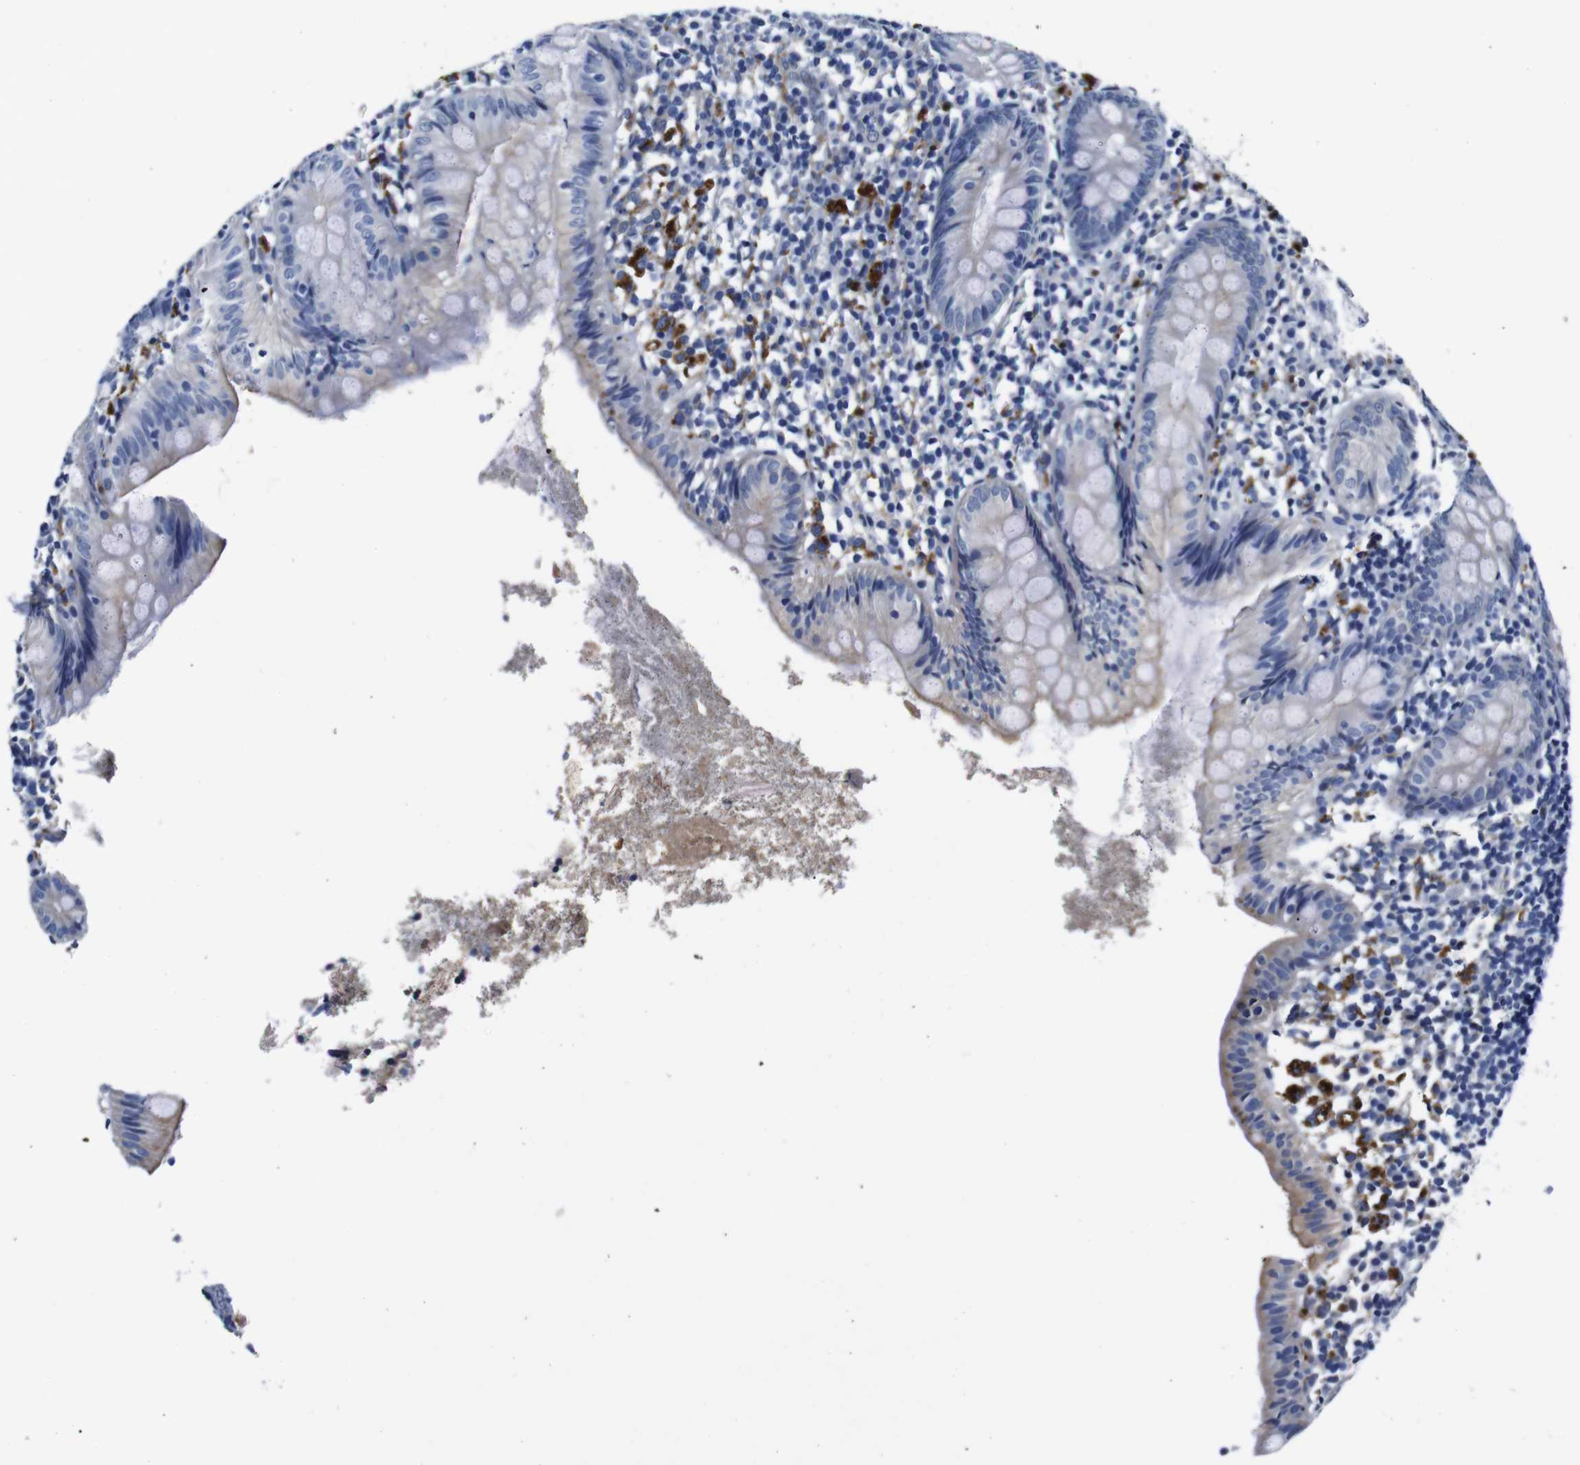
{"staining": {"intensity": "weak", "quantity": "25%-75%", "location": "cytoplasmic/membranous"}, "tissue": "appendix", "cell_type": "Glandular cells", "image_type": "normal", "snomed": [{"axis": "morphology", "description": "Normal tissue, NOS"}, {"axis": "topography", "description": "Appendix"}], "caption": "Protein analysis of unremarkable appendix displays weak cytoplasmic/membranous staining in about 25%-75% of glandular cells.", "gene": "GIMAP2", "patient": {"sex": "female", "age": 20}}